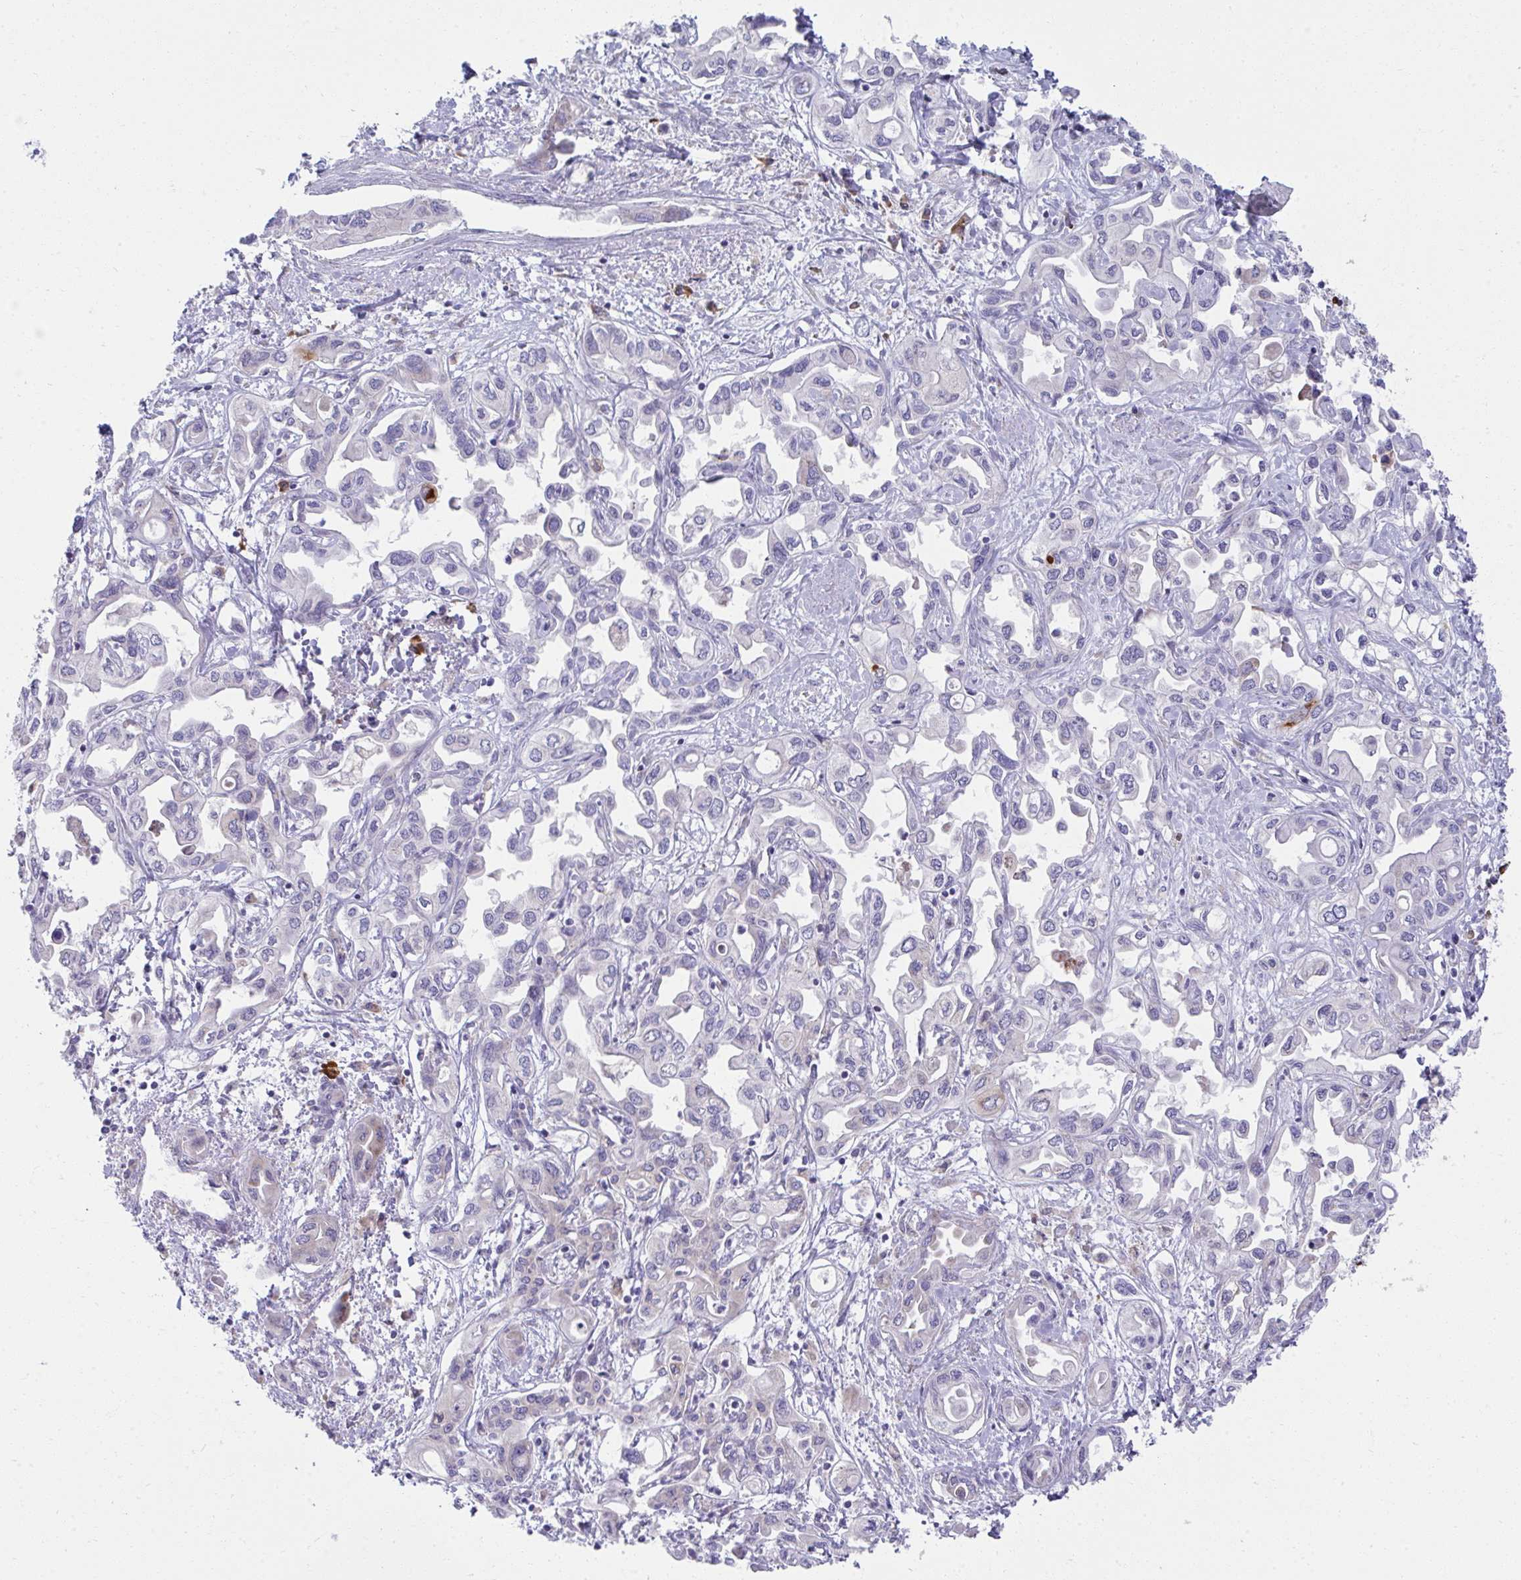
{"staining": {"intensity": "negative", "quantity": "none", "location": "none"}, "tissue": "liver cancer", "cell_type": "Tumor cells", "image_type": "cancer", "snomed": [{"axis": "morphology", "description": "Cholangiocarcinoma"}, {"axis": "topography", "description": "Liver"}], "caption": "Protein analysis of liver cancer (cholangiocarcinoma) reveals no significant expression in tumor cells.", "gene": "FASLG", "patient": {"sex": "female", "age": 64}}